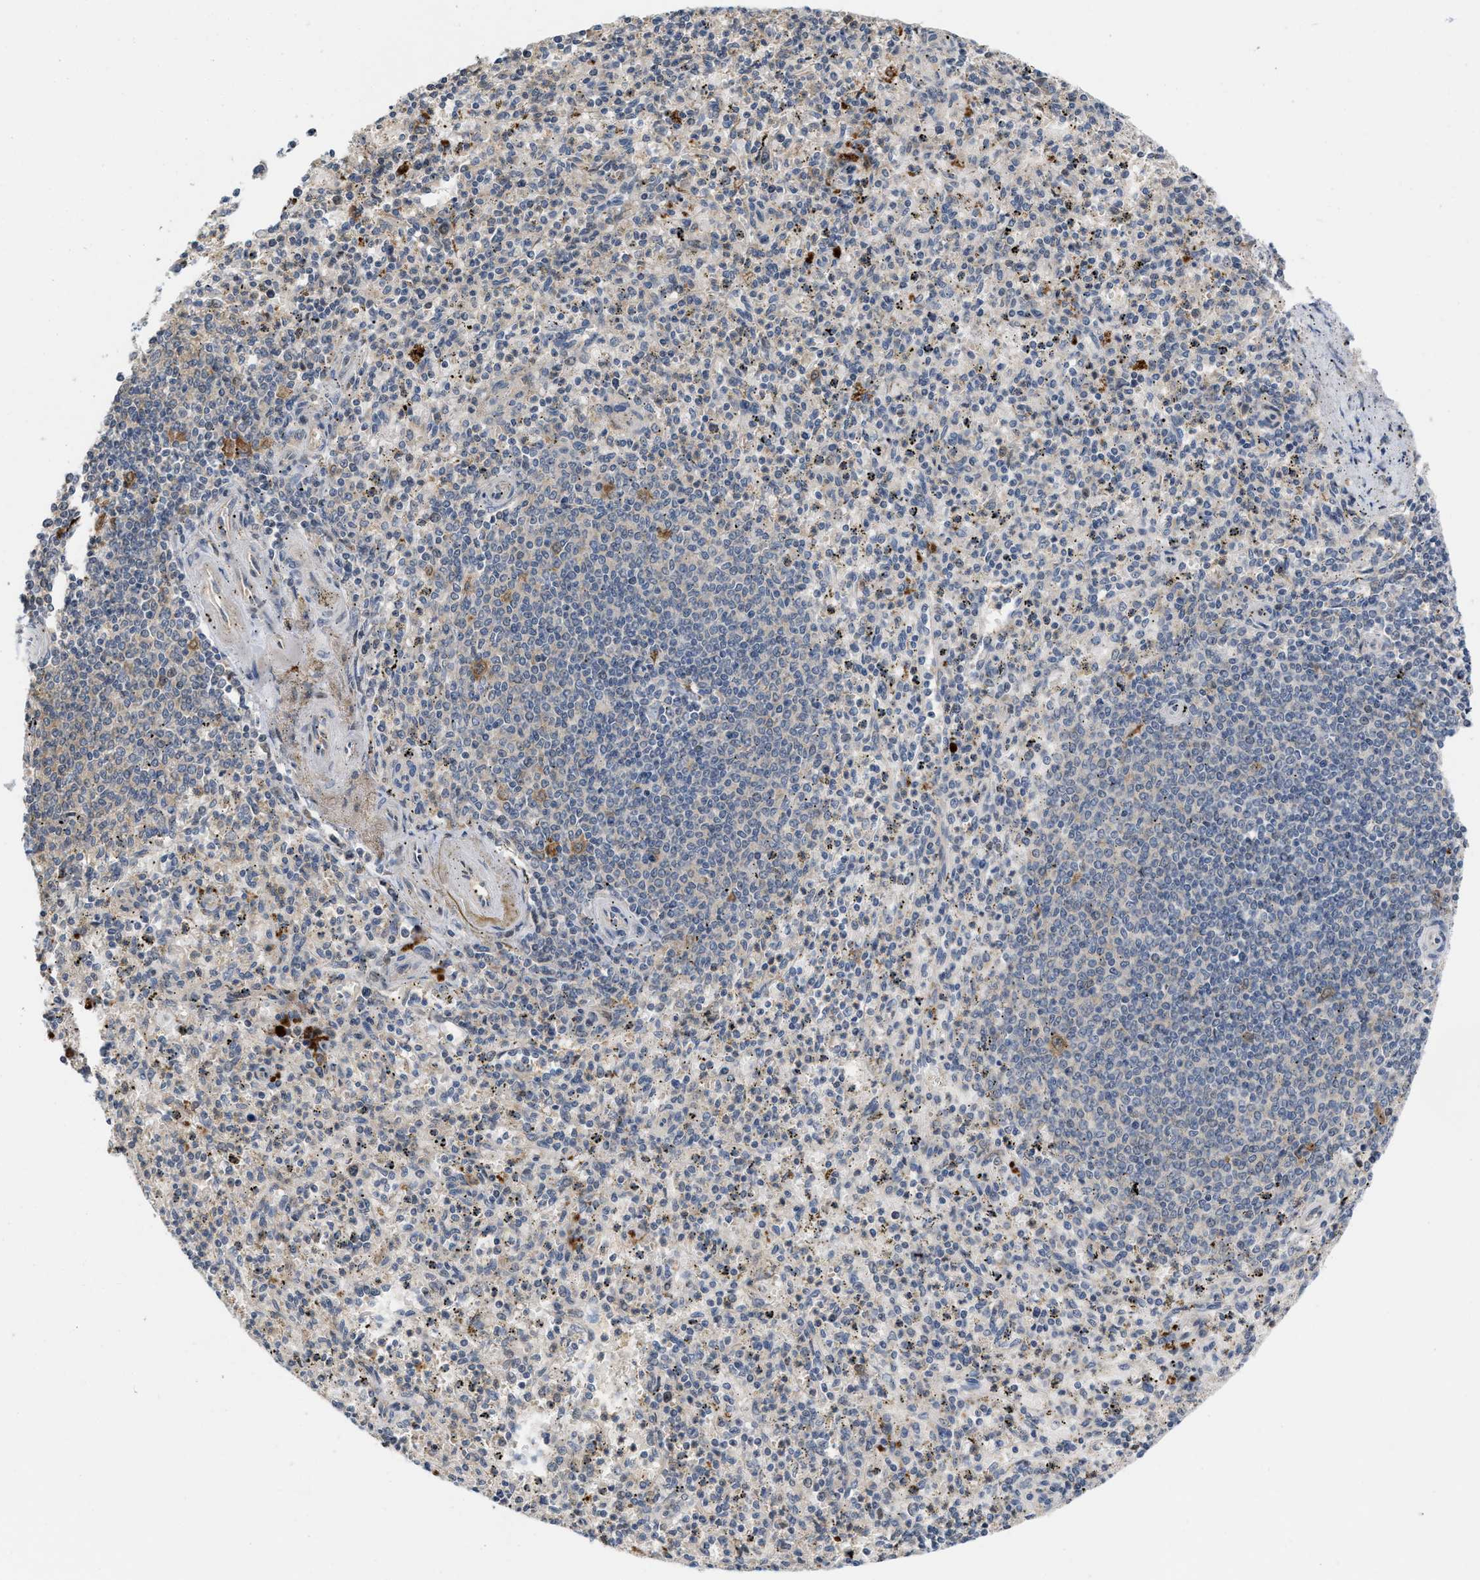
{"staining": {"intensity": "moderate", "quantity": "<25%", "location": "cytoplasmic/membranous"}, "tissue": "spleen", "cell_type": "Cells in red pulp", "image_type": "normal", "snomed": [{"axis": "morphology", "description": "Normal tissue, NOS"}, {"axis": "topography", "description": "Spleen"}], "caption": "This micrograph demonstrates IHC staining of unremarkable human spleen, with low moderate cytoplasmic/membranous positivity in approximately <25% of cells in red pulp.", "gene": "CSNK1A1", "patient": {"sex": "male", "age": 72}}